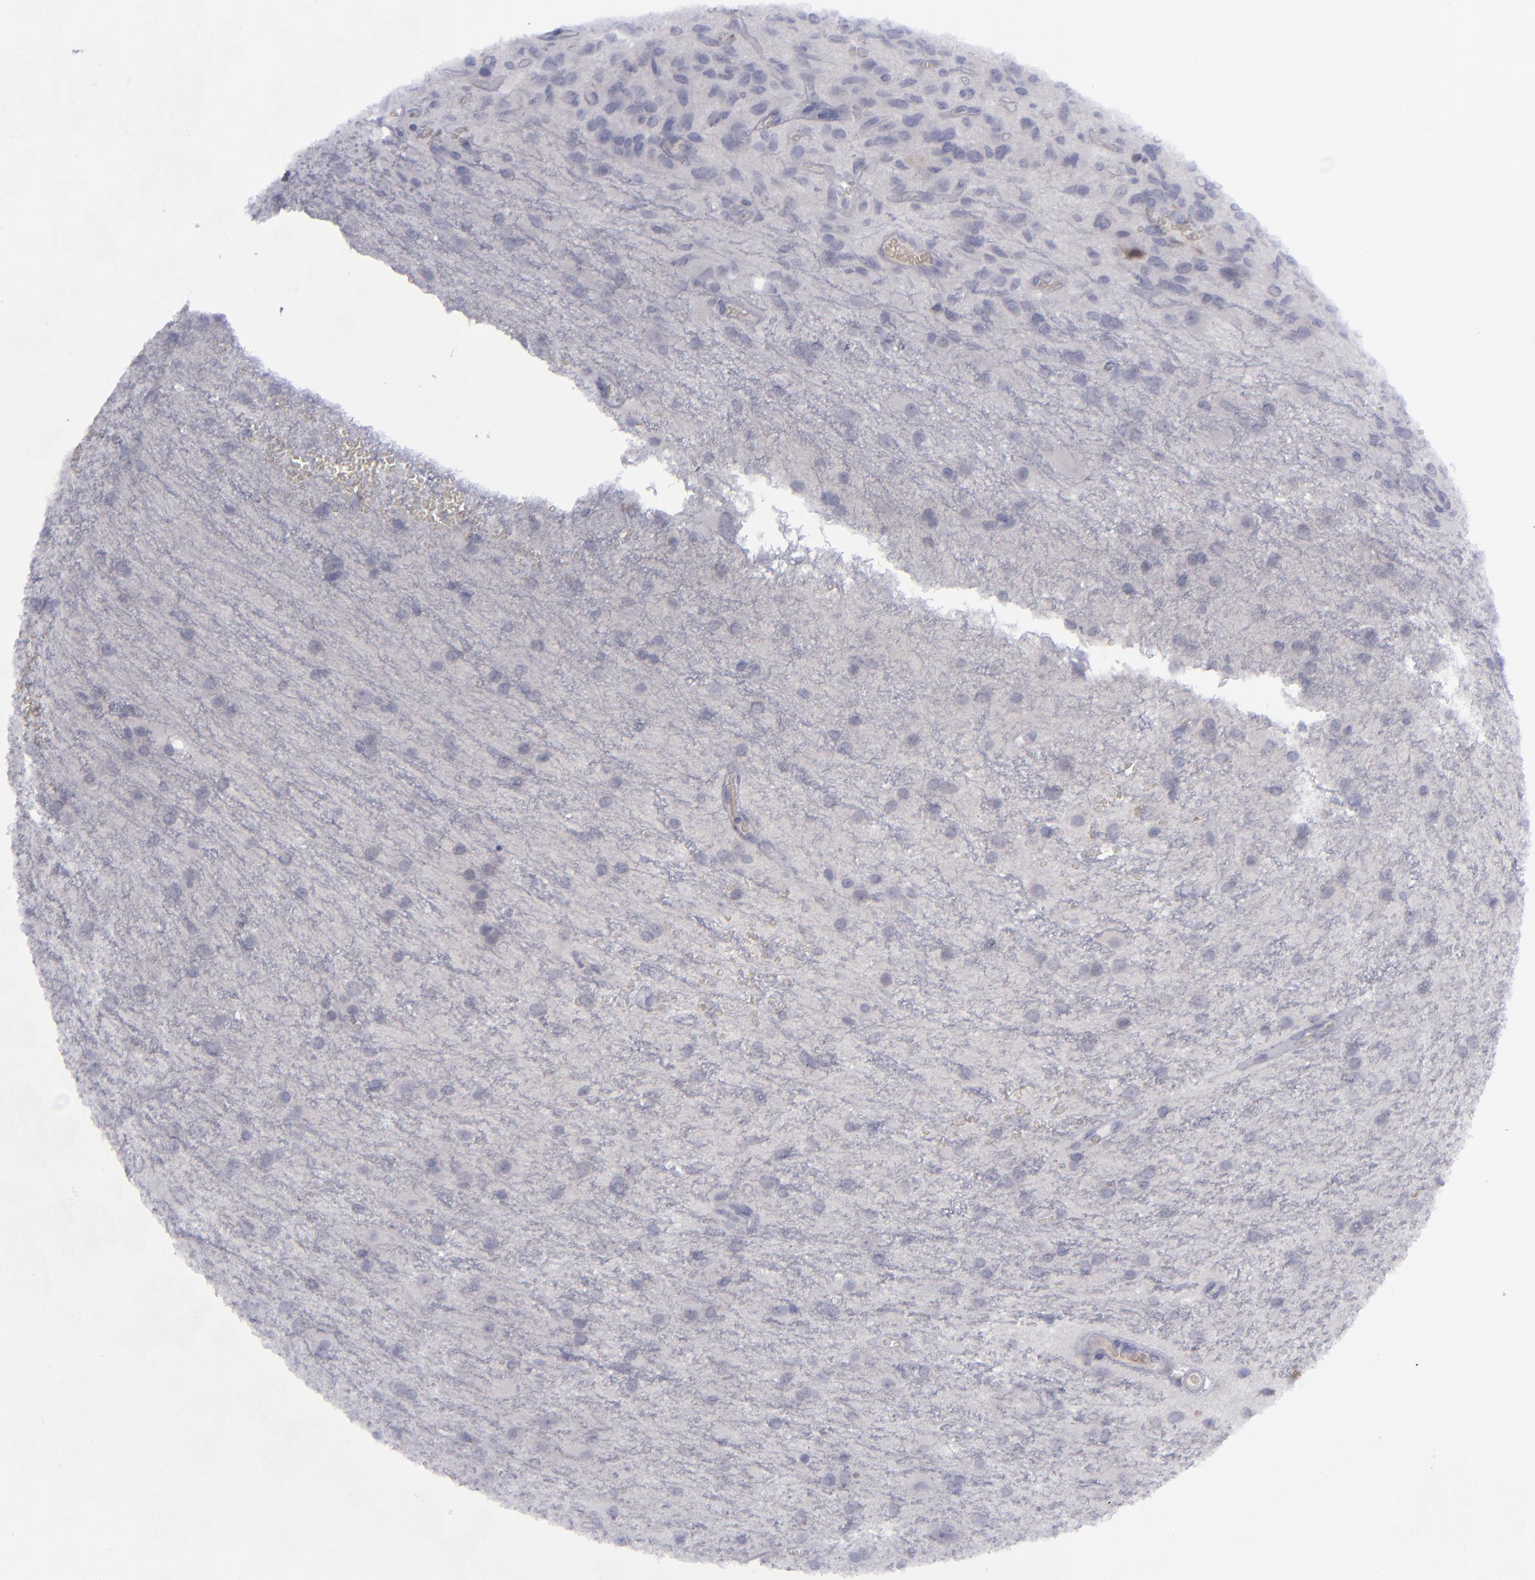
{"staining": {"intensity": "negative", "quantity": "none", "location": "none"}, "tissue": "glioma", "cell_type": "Tumor cells", "image_type": "cancer", "snomed": [{"axis": "morphology", "description": "Glioma, malignant, Low grade"}, {"axis": "topography", "description": "Brain"}], "caption": "Photomicrograph shows no significant protein positivity in tumor cells of glioma.", "gene": "AURKA", "patient": {"sex": "female", "age": 15}}